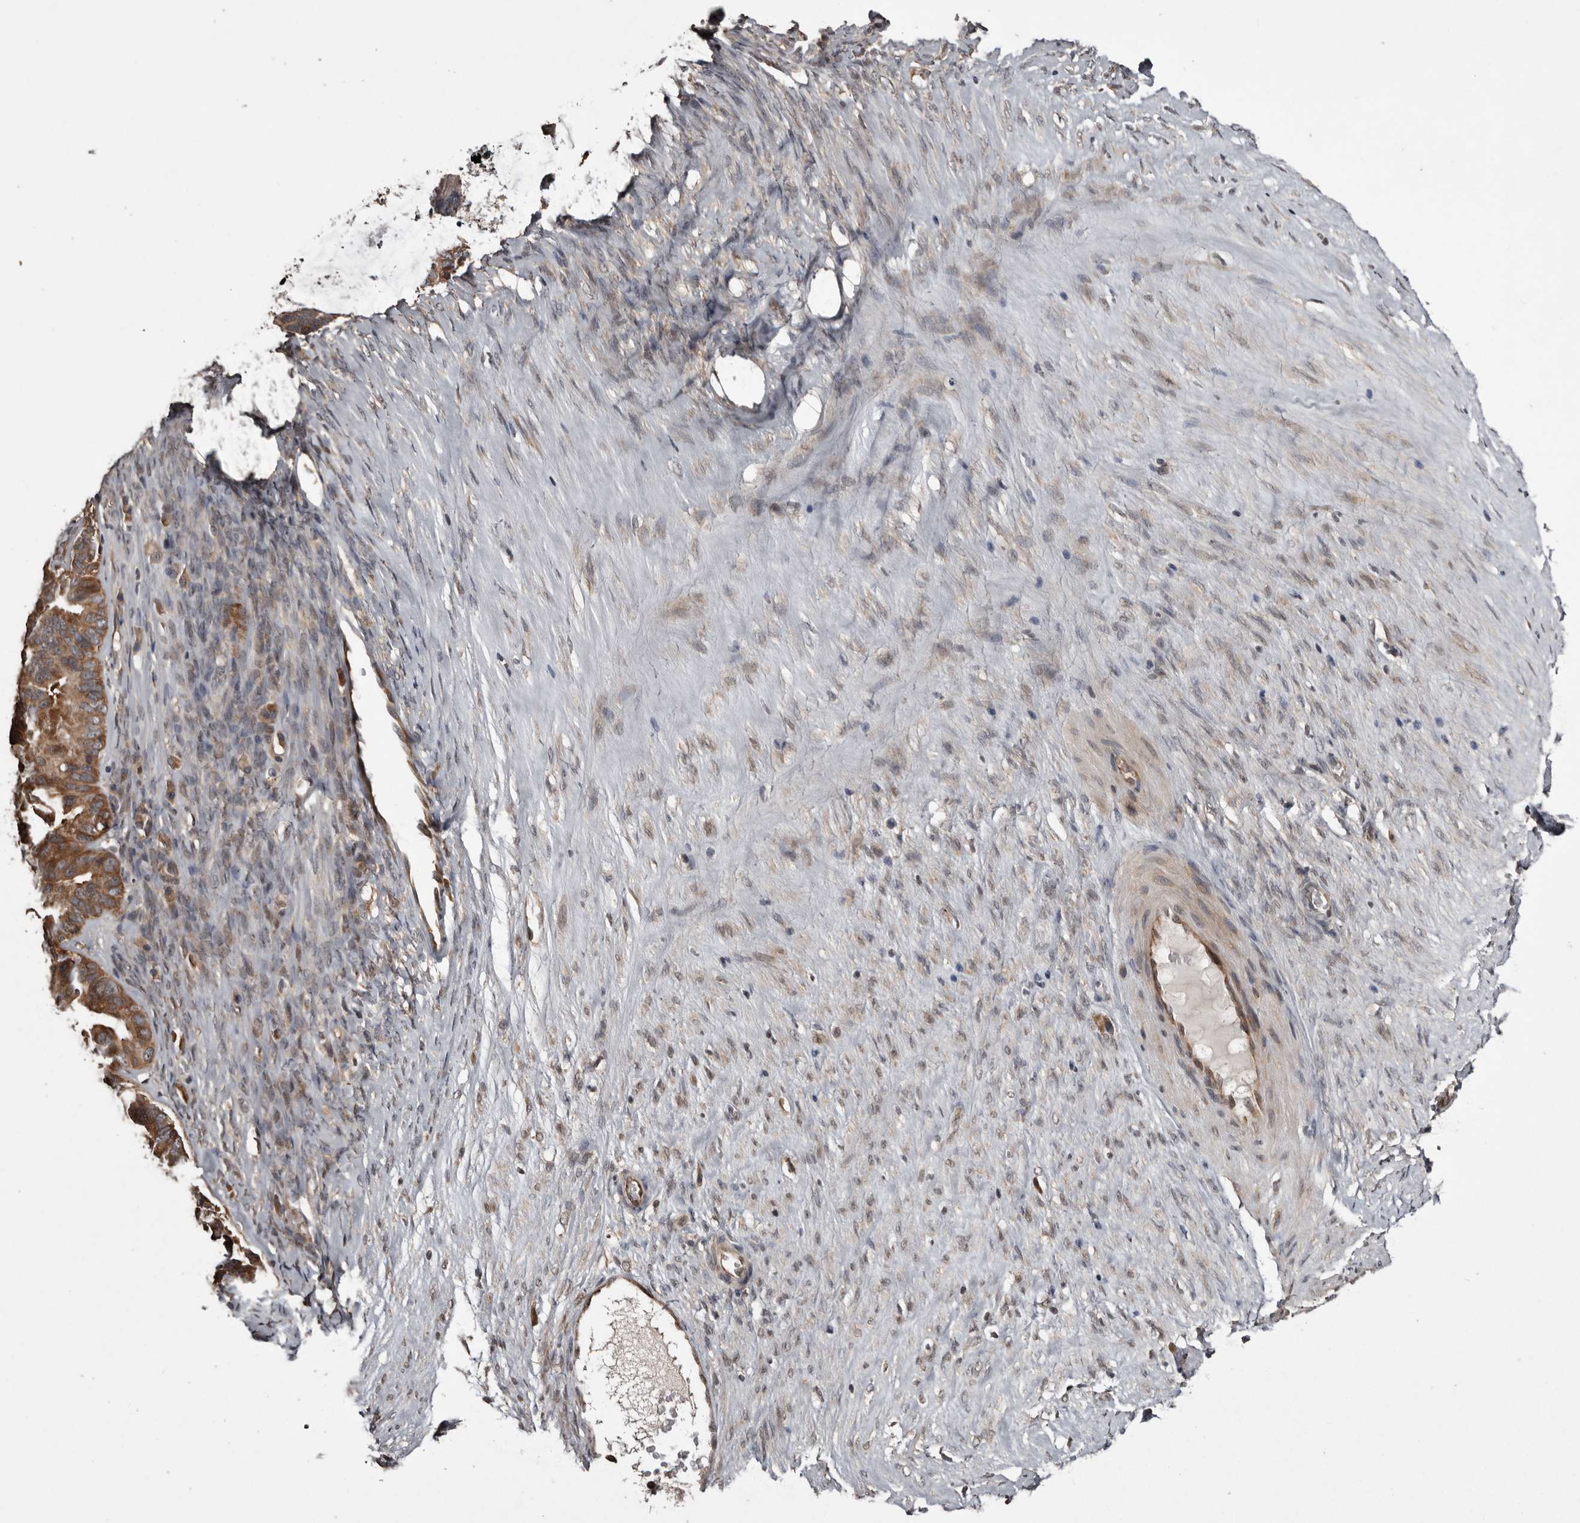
{"staining": {"intensity": "moderate", "quantity": ">75%", "location": "cytoplasmic/membranous"}, "tissue": "ovarian cancer", "cell_type": "Tumor cells", "image_type": "cancer", "snomed": [{"axis": "morphology", "description": "Cystadenocarcinoma, serous, NOS"}, {"axis": "topography", "description": "Ovary"}], "caption": "Ovarian cancer stained with DAB immunohistochemistry reveals medium levels of moderate cytoplasmic/membranous expression in approximately >75% of tumor cells.", "gene": "DARS1", "patient": {"sex": "female", "age": 56}}